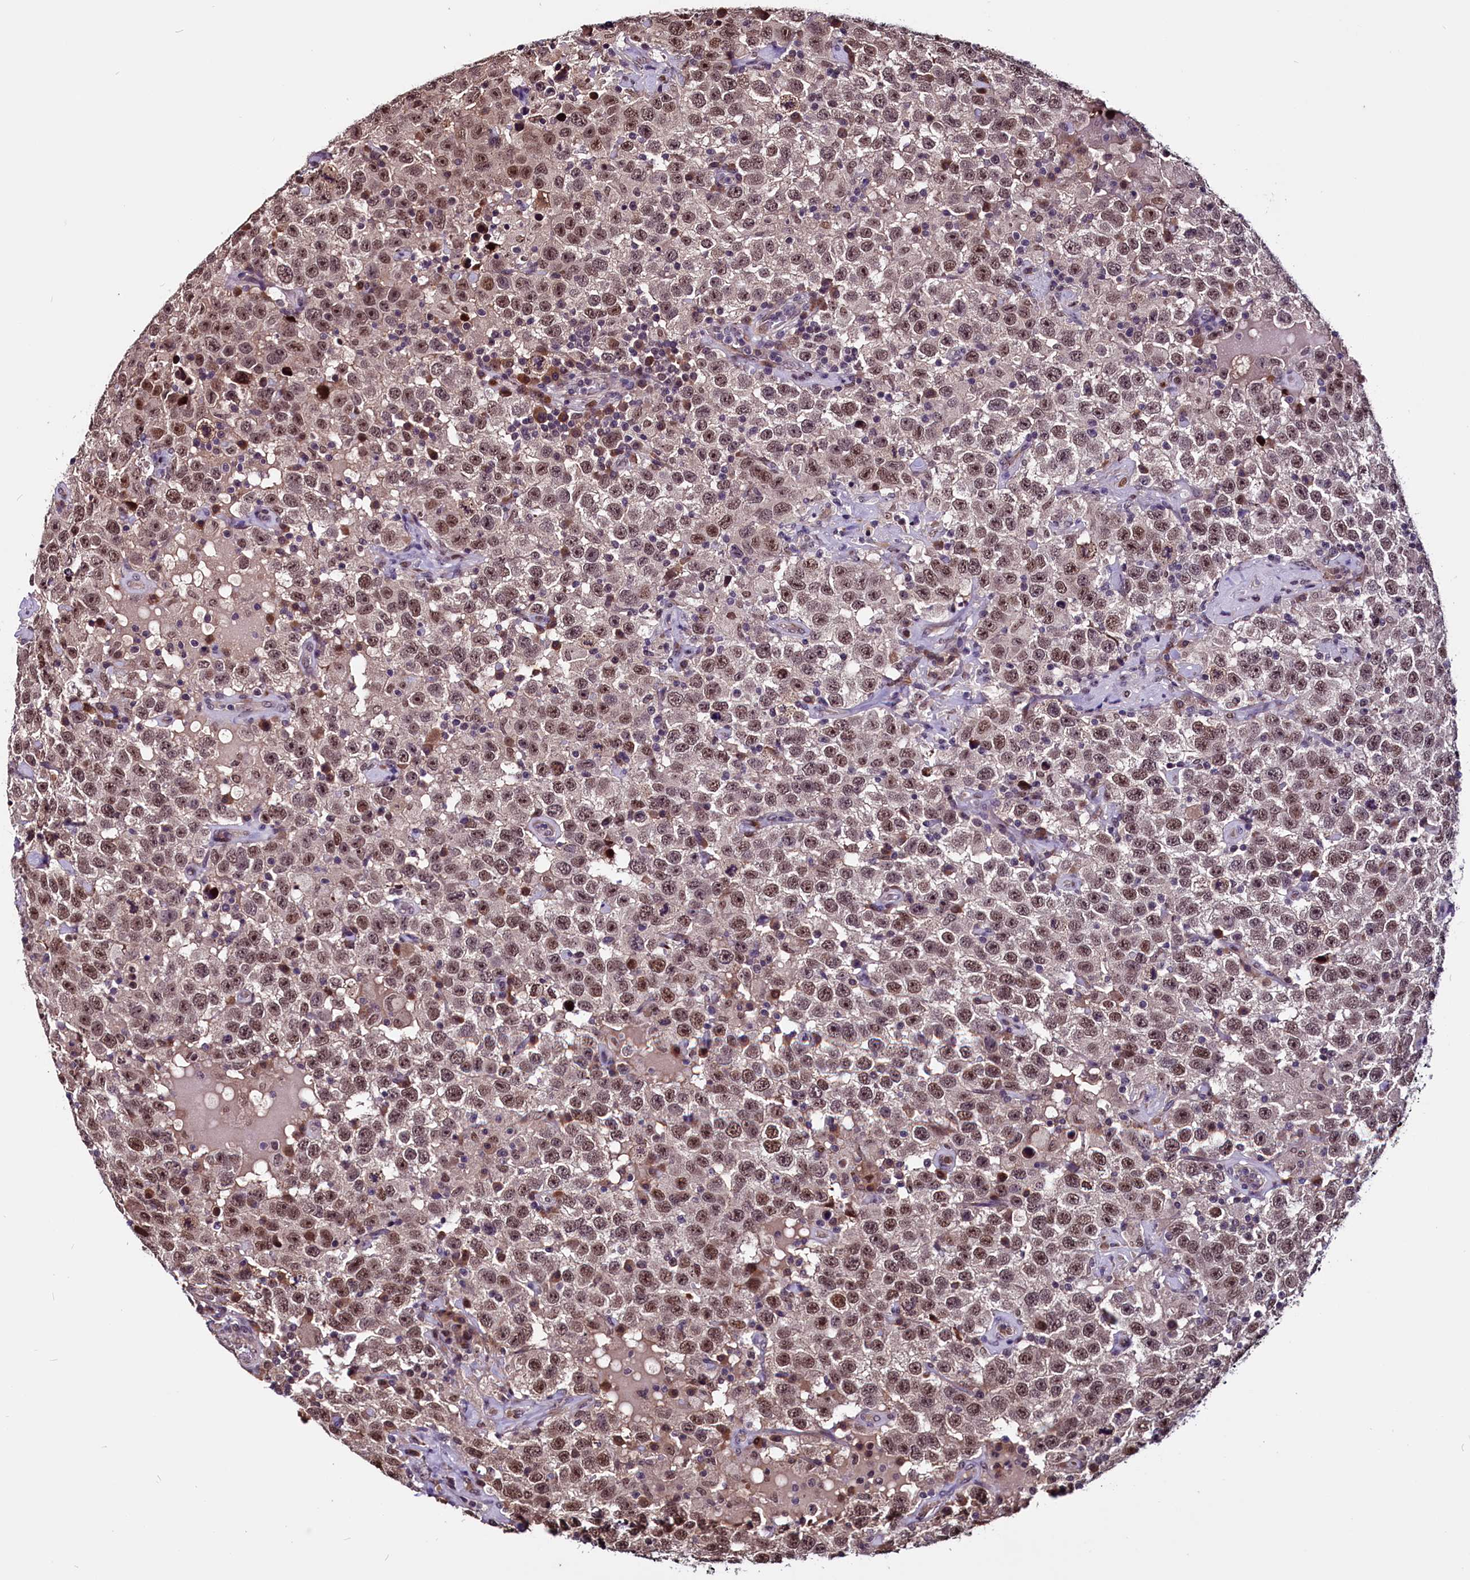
{"staining": {"intensity": "moderate", "quantity": ">75%", "location": "nuclear"}, "tissue": "testis cancer", "cell_type": "Tumor cells", "image_type": "cancer", "snomed": [{"axis": "morphology", "description": "Seminoma, NOS"}, {"axis": "topography", "description": "Testis"}], "caption": "Testis seminoma tissue displays moderate nuclear positivity in approximately >75% of tumor cells", "gene": "RNMT", "patient": {"sex": "male", "age": 41}}